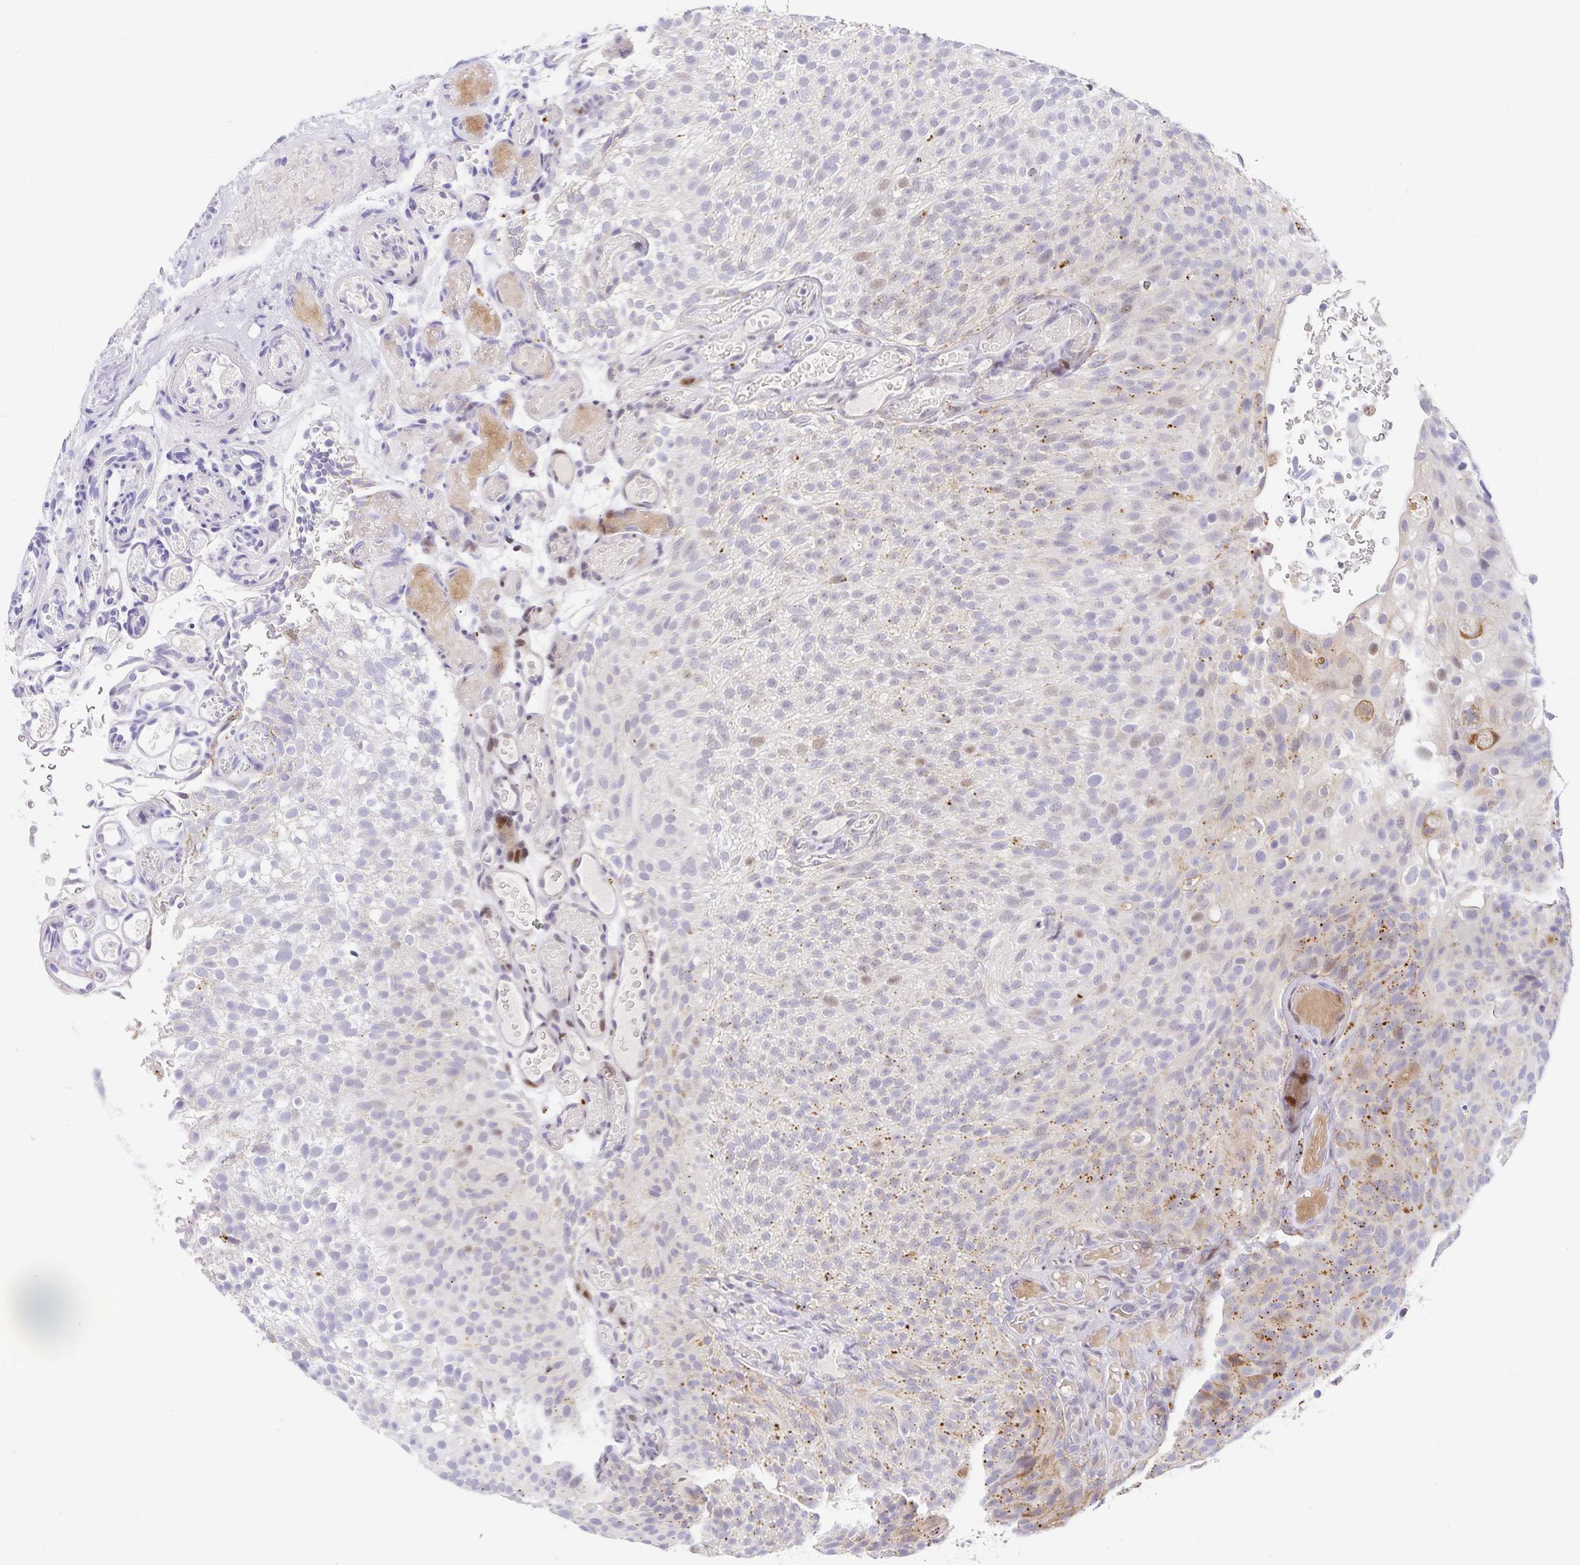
{"staining": {"intensity": "moderate", "quantity": "25%-75%", "location": "cytoplasmic/membranous"}, "tissue": "urothelial cancer", "cell_type": "Tumor cells", "image_type": "cancer", "snomed": [{"axis": "morphology", "description": "Urothelial carcinoma, Low grade"}, {"axis": "topography", "description": "Urinary bladder"}], "caption": "A medium amount of moderate cytoplasmic/membranous staining is present in approximately 25%-75% of tumor cells in urothelial cancer tissue. (DAB IHC, brown staining for protein, blue staining for nuclei).", "gene": "KBTBD13", "patient": {"sex": "male", "age": 78}}